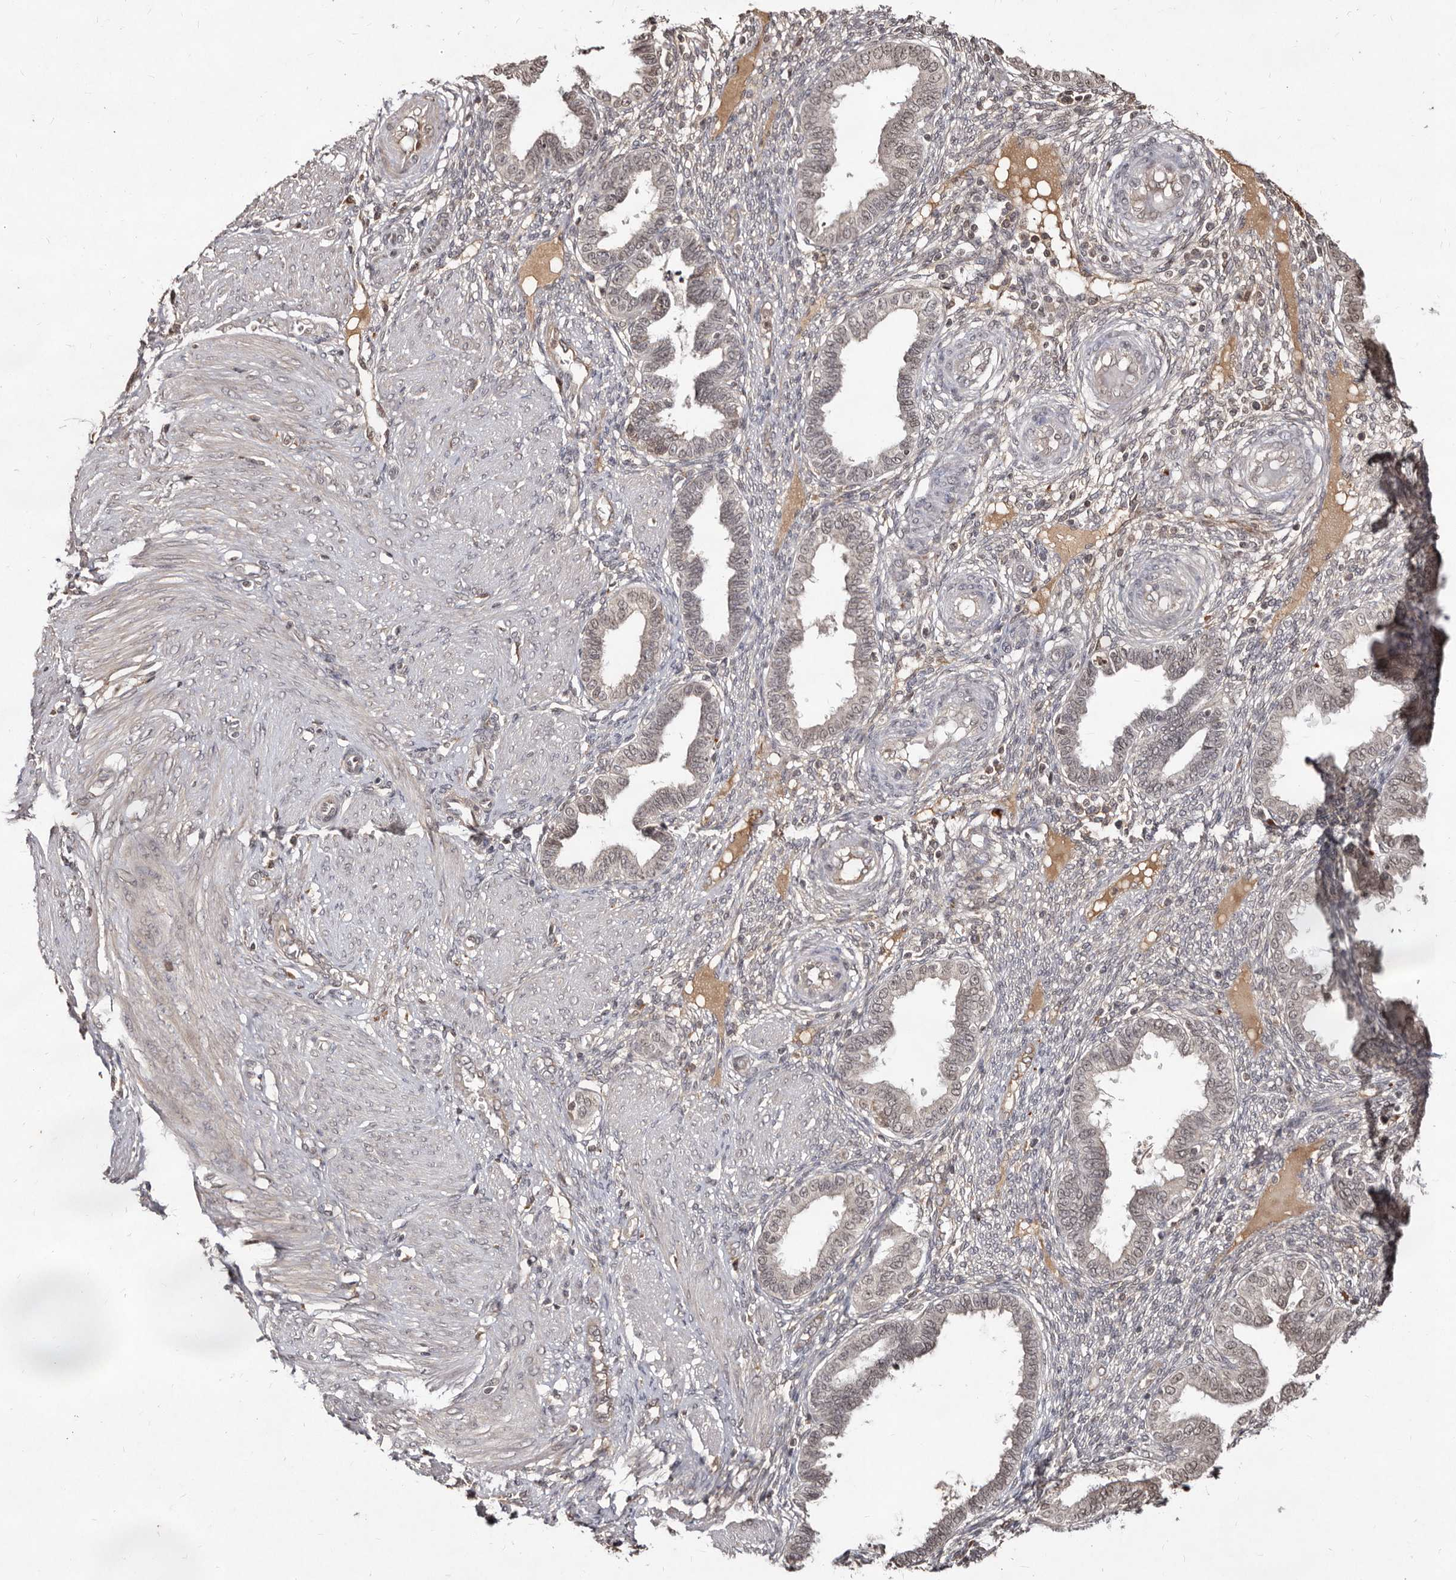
{"staining": {"intensity": "weak", "quantity": "<25%", "location": "cytoplasmic/membranous"}, "tissue": "endometrium", "cell_type": "Cells in endometrial stroma", "image_type": "normal", "snomed": [{"axis": "morphology", "description": "Normal tissue, NOS"}, {"axis": "topography", "description": "Endometrium"}], "caption": "Immunohistochemical staining of unremarkable human endometrium exhibits no significant staining in cells in endometrial stroma. Brightfield microscopy of IHC stained with DAB (3,3'-diaminobenzidine) (brown) and hematoxylin (blue), captured at high magnification.", "gene": "LCORL", "patient": {"sex": "female", "age": 33}}